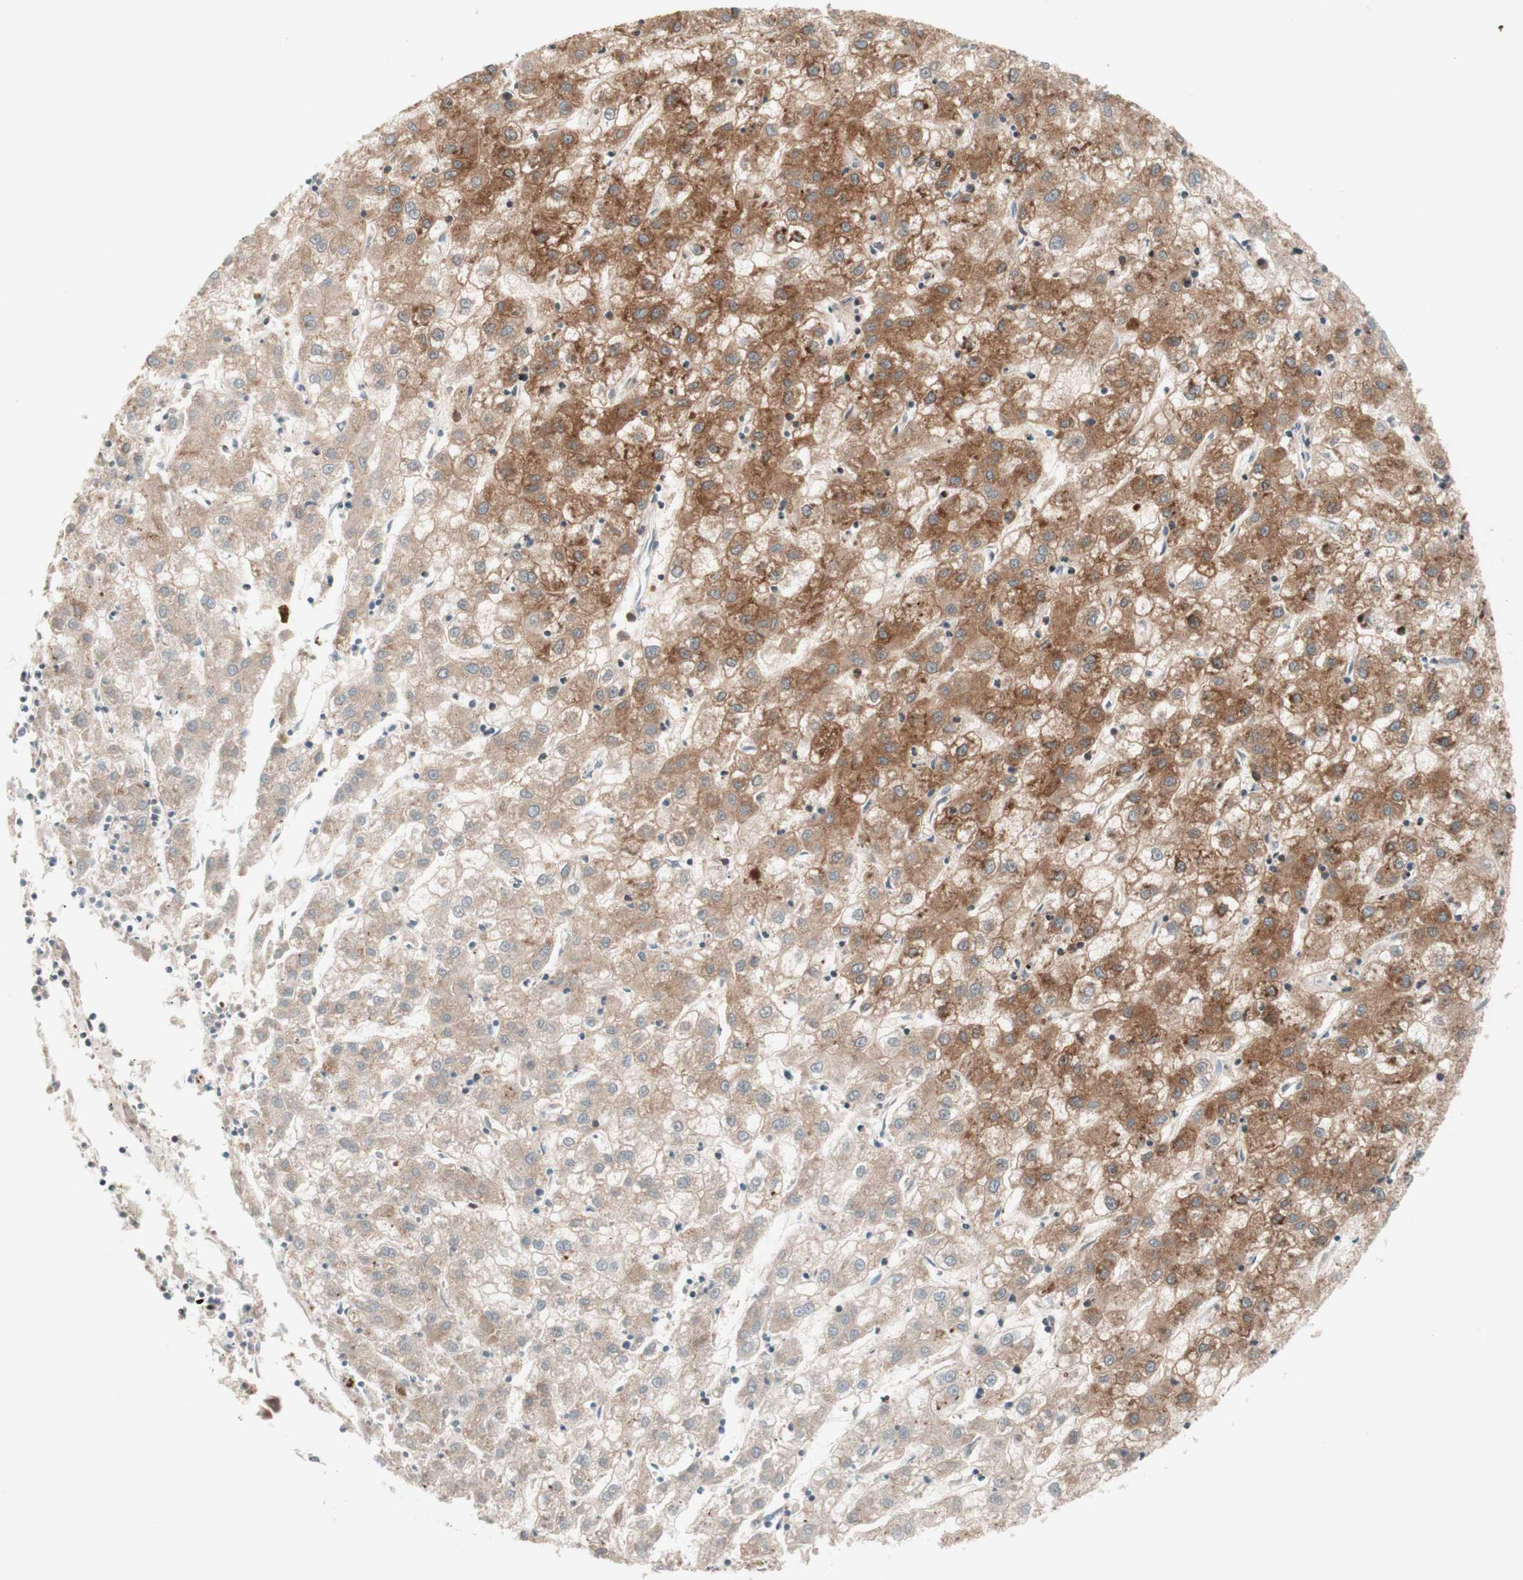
{"staining": {"intensity": "moderate", "quantity": ">75%", "location": "cytoplasmic/membranous"}, "tissue": "liver cancer", "cell_type": "Tumor cells", "image_type": "cancer", "snomed": [{"axis": "morphology", "description": "Carcinoma, Hepatocellular, NOS"}, {"axis": "topography", "description": "Liver"}], "caption": "Immunohistochemical staining of liver cancer (hepatocellular carcinoma) exhibits moderate cytoplasmic/membranous protein staining in about >75% of tumor cells.", "gene": "CCN4", "patient": {"sex": "male", "age": 72}}